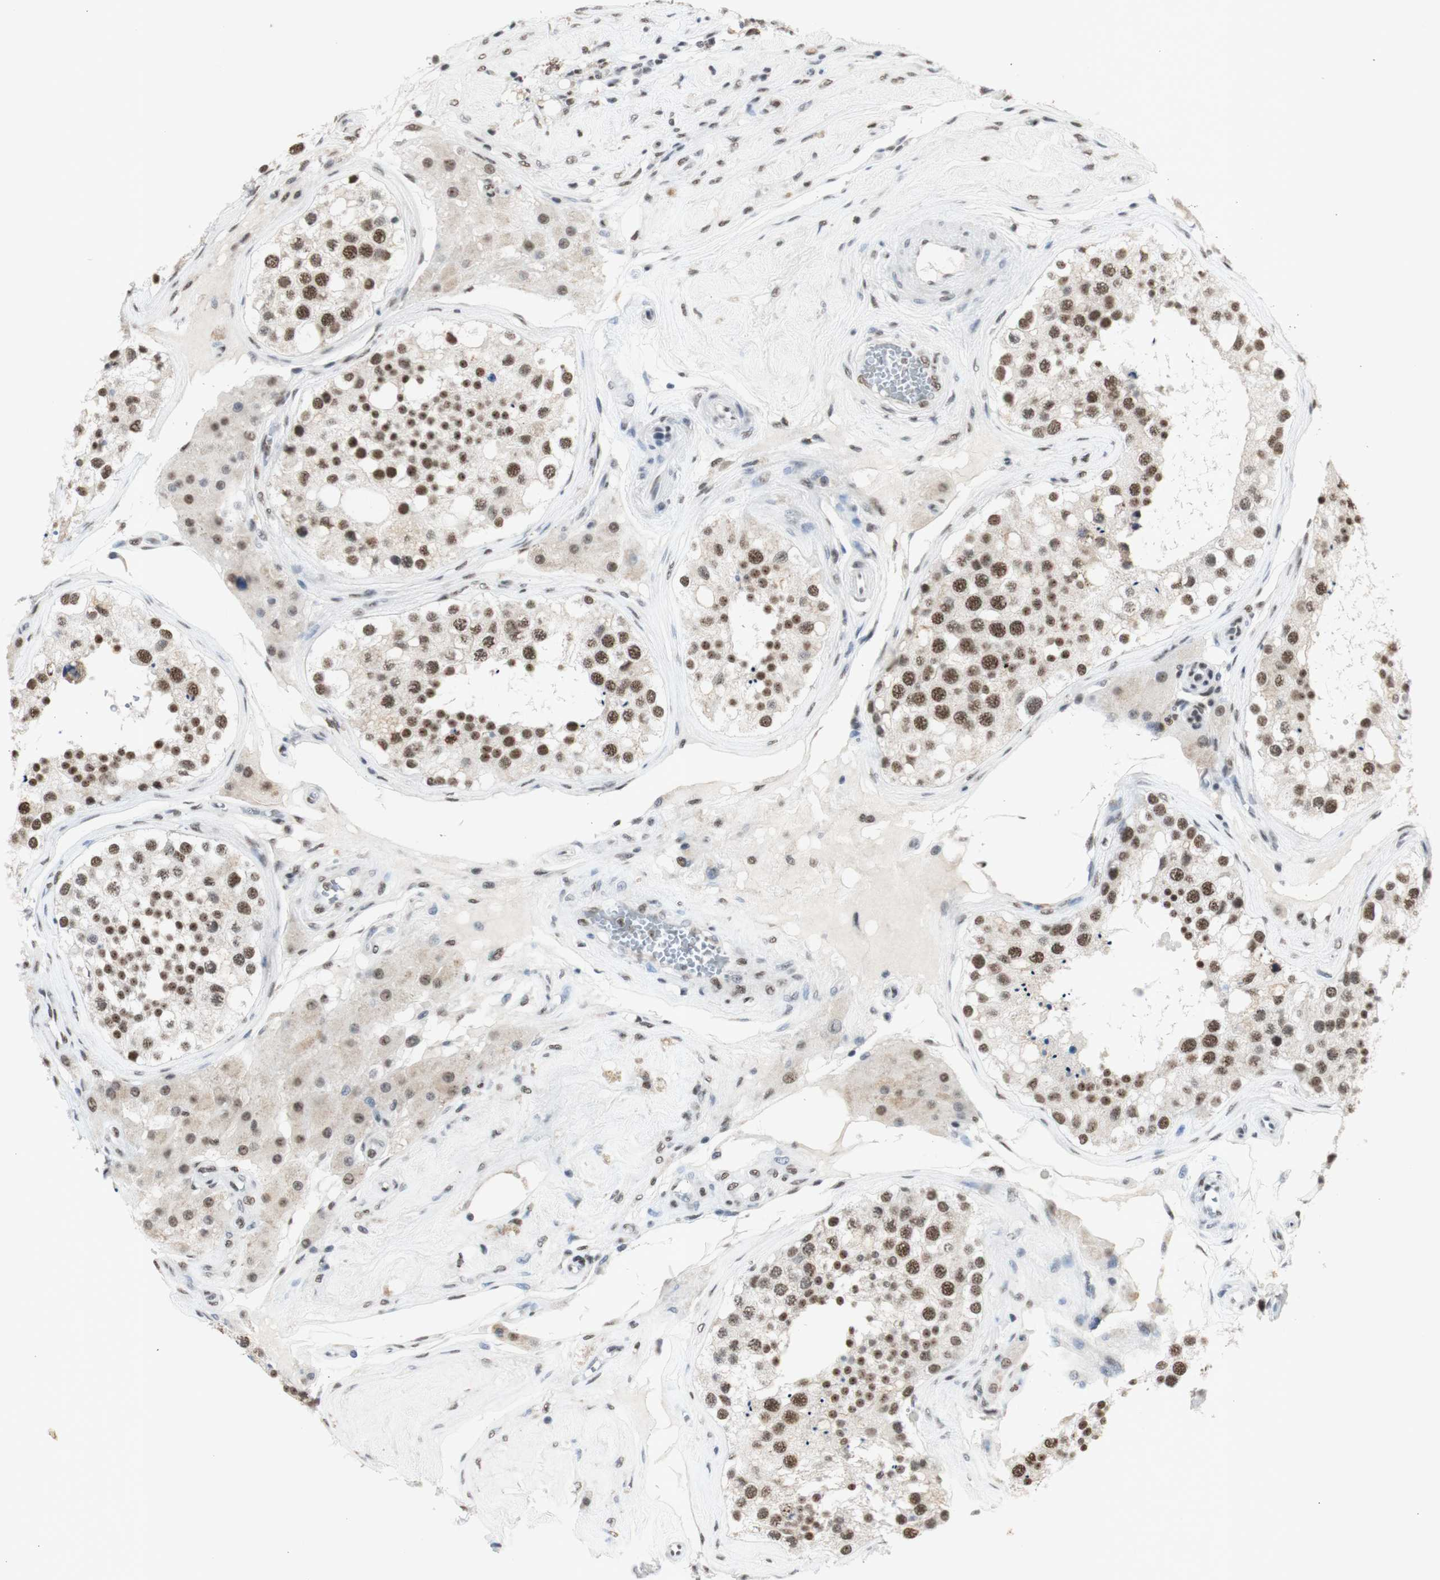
{"staining": {"intensity": "moderate", "quantity": ">75%", "location": "nuclear"}, "tissue": "testis", "cell_type": "Cells in seminiferous ducts", "image_type": "normal", "snomed": [{"axis": "morphology", "description": "Normal tissue, NOS"}, {"axis": "topography", "description": "Testis"}], "caption": "Immunohistochemistry image of unremarkable human testis stained for a protein (brown), which demonstrates medium levels of moderate nuclear expression in about >75% of cells in seminiferous ducts.", "gene": "SNRPB", "patient": {"sex": "male", "age": 68}}